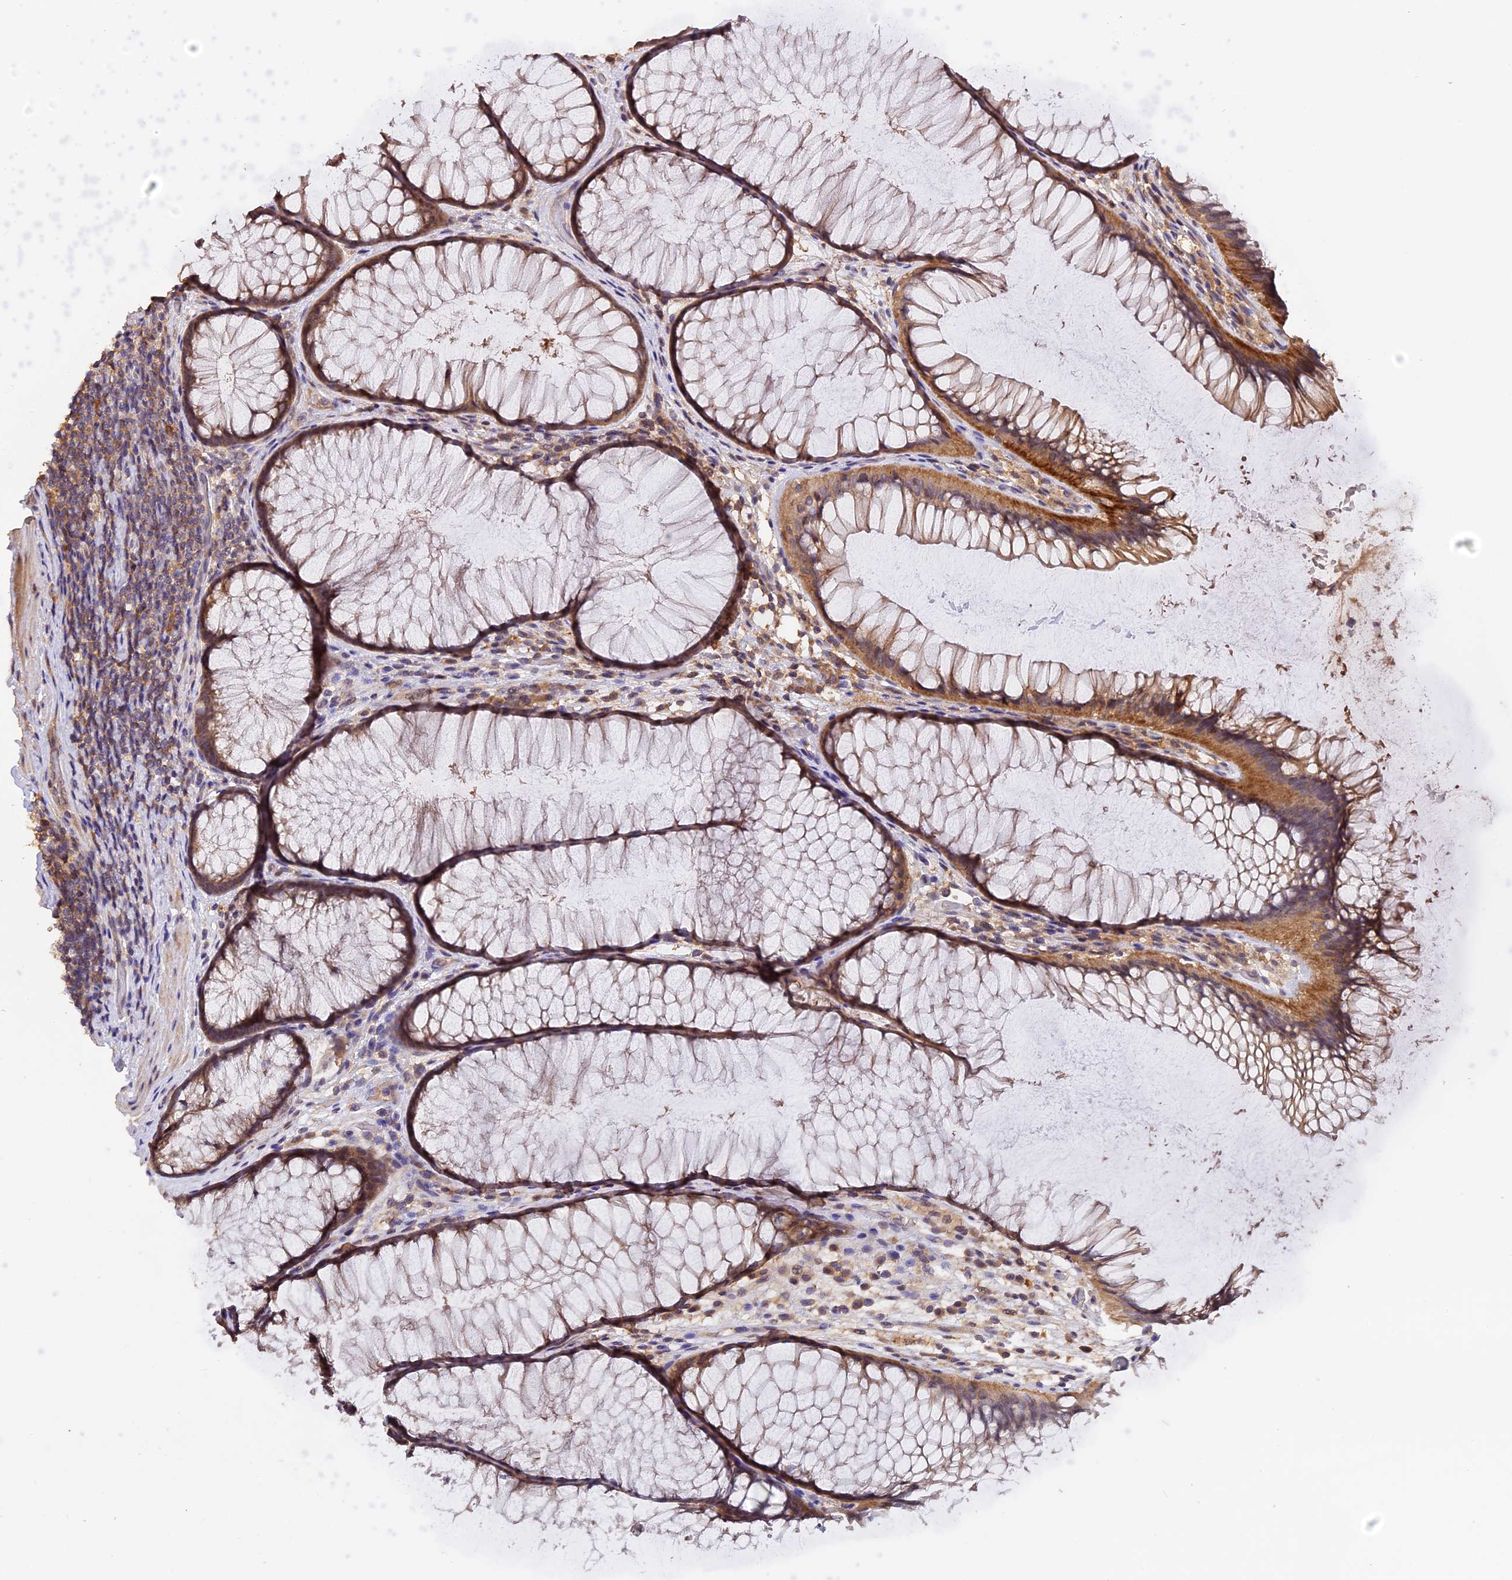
{"staining": {"intensity": "weak", "quantity": "25%-75%", "location": "cytoplasmic/membranous"}, "tissue": "colon", "cell_type": "Endothelial cells", "image_type": "normal", "snomed": [{"axis": "morphology", "description": "Normal tissue, NOS"}, {"axis": "topography", "description": "Colon"}], "caption": "DAB immunohistochemical staining of normal human colon shows weak cytoplasmic/membranous protein staining in about 25%-75% of endothelial cells.", "gene": "TRMT1", "patient": {"sex": "female", "age": 82}}